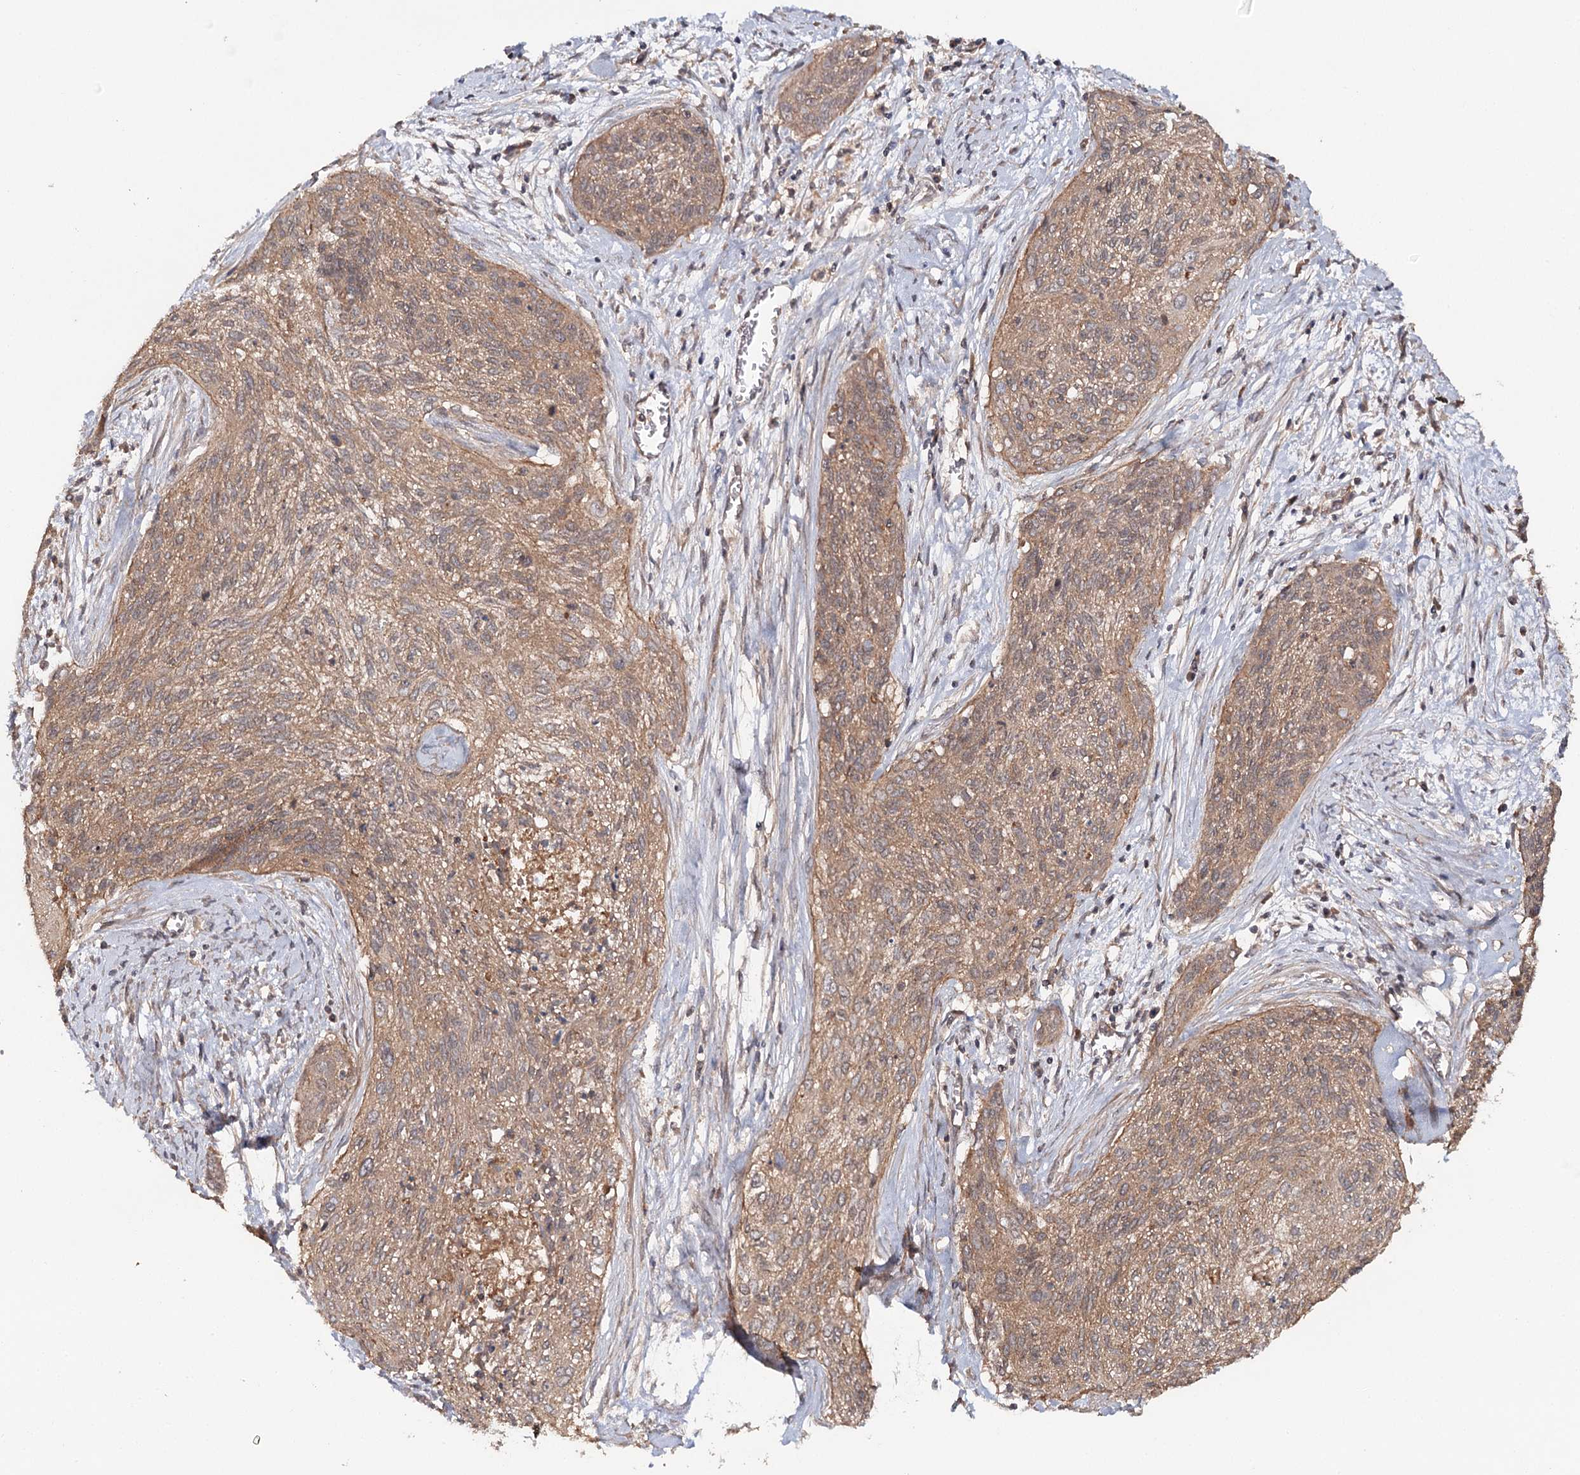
{"staining": {"intensity": "weak", "quantity": ">75%", "location": "cytoplasmic/membranous"}, "tissue": "cervical cancer", "cell_type": "Tumor cells", "image_type": "cancer", "snomed": [{"axis": "morphology", "description": "Squamous cell carcinoma, NOS"}, {"axis": "topography", "description": "Cervix"}], "caption": "Tumor cells show weak cytoplasmic/membranous expression in about >75% of cells in cervical cancer.", "gene": "BCR", "patient": {"sex": "female", "age": 55}}